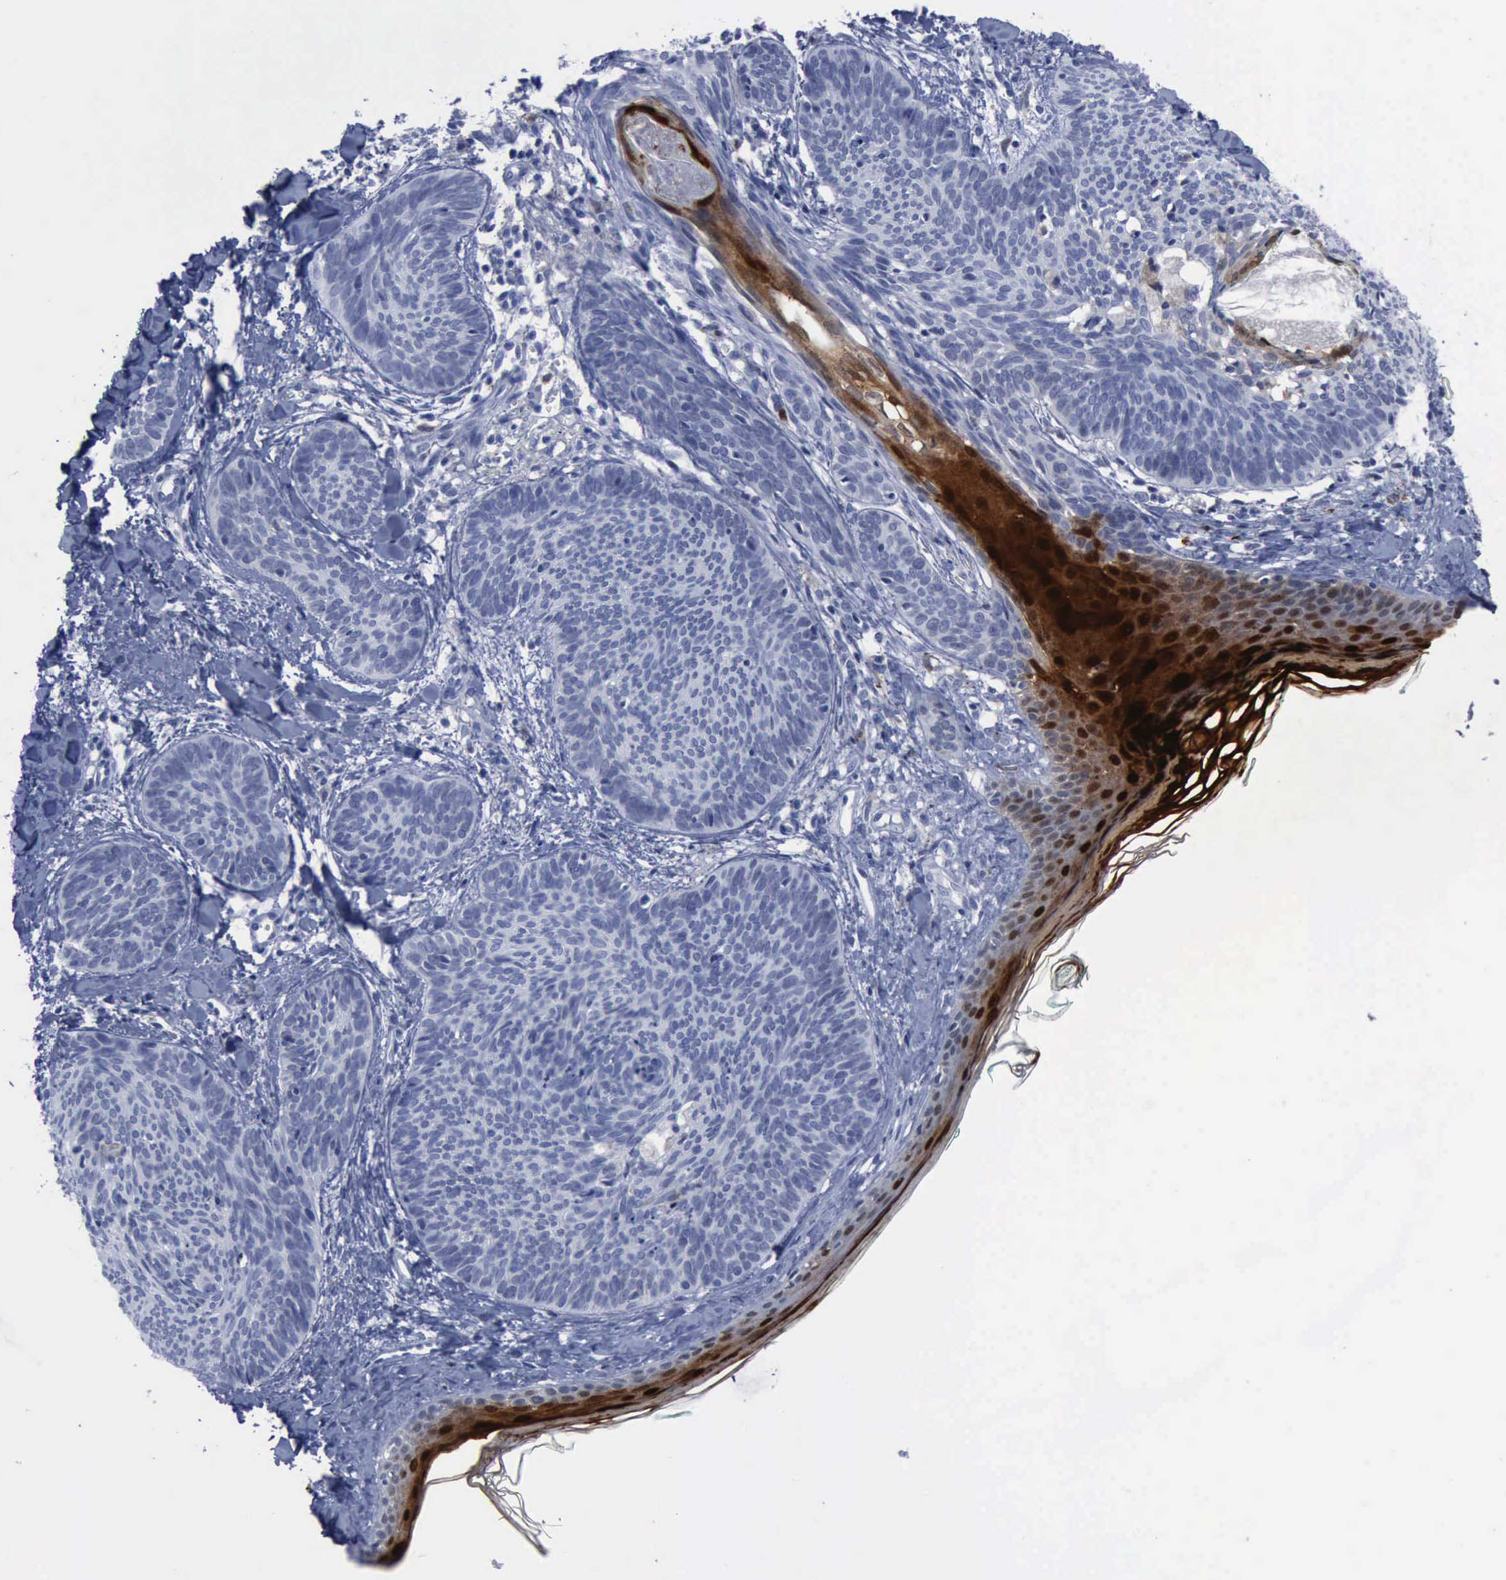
{"staining": {"intensity": "negative", "quantity": "none", "location": "none"}, "tissue": "skin cancer", "cell_type": "Tumor cells", "image_type": "cancer", "snomed": [{"axis": "morphology", "description": "Basal cell carcinoma"}, {"axis": "topography", "description": "Skin"}], "caption": "A high-resolution micrograph shows immunohistochemistry (IHC) staining of skin cancer, which reveals no significant staining in tumor cells.", "gene": "CSTA", "patient": {"sex": "female", "age": 81}}